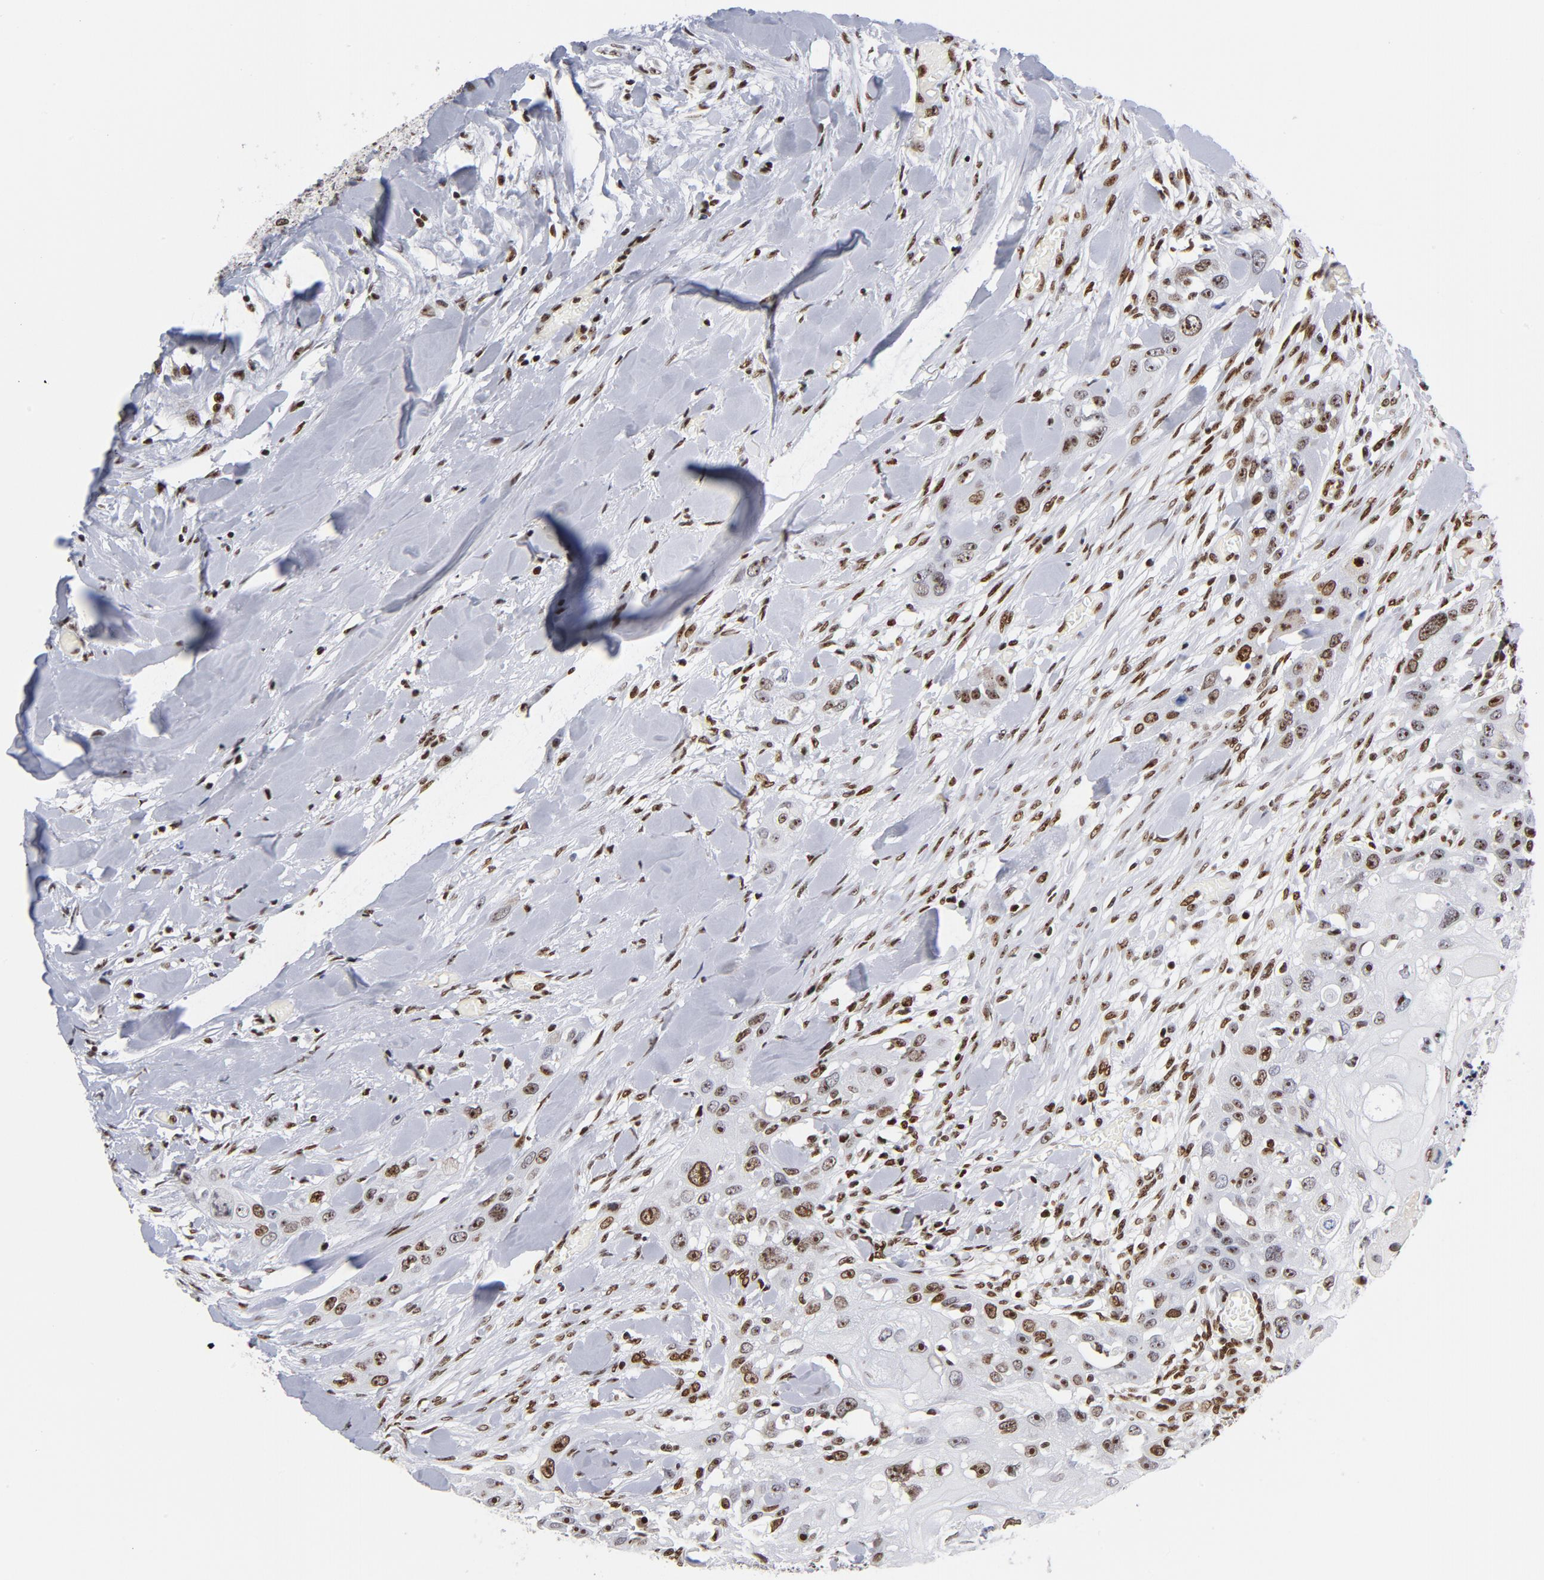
{"staining": {"intensity": "moderate", "quantity": ">75%", "location": "nuclear"}, "tissue": "head and neck cancer", "cell_type": "Tumor cells", "image_type": "cancer", "snomed": [{"axis": "morphology", "description": "Neoplasm, malignant, NOS"}, {"axis": "topography", "description": "Salivary gland"}, {"axis": "topography", "description": "Head-Neck"}], "caption": "Brown immunohistochemical staining in human neoplasm (malignant) (head and neck) demonstrates moderate nuclear staining in approximately >75% of tumor cells. The protein is stained brown, and the nuclei are stained in blue (DAB (3,3'-diaminobenzidine) IHC with brightfield microscopy, high magnification).", "gene": "TOP2B", "patient": {"sex": "male", "age": 43}}